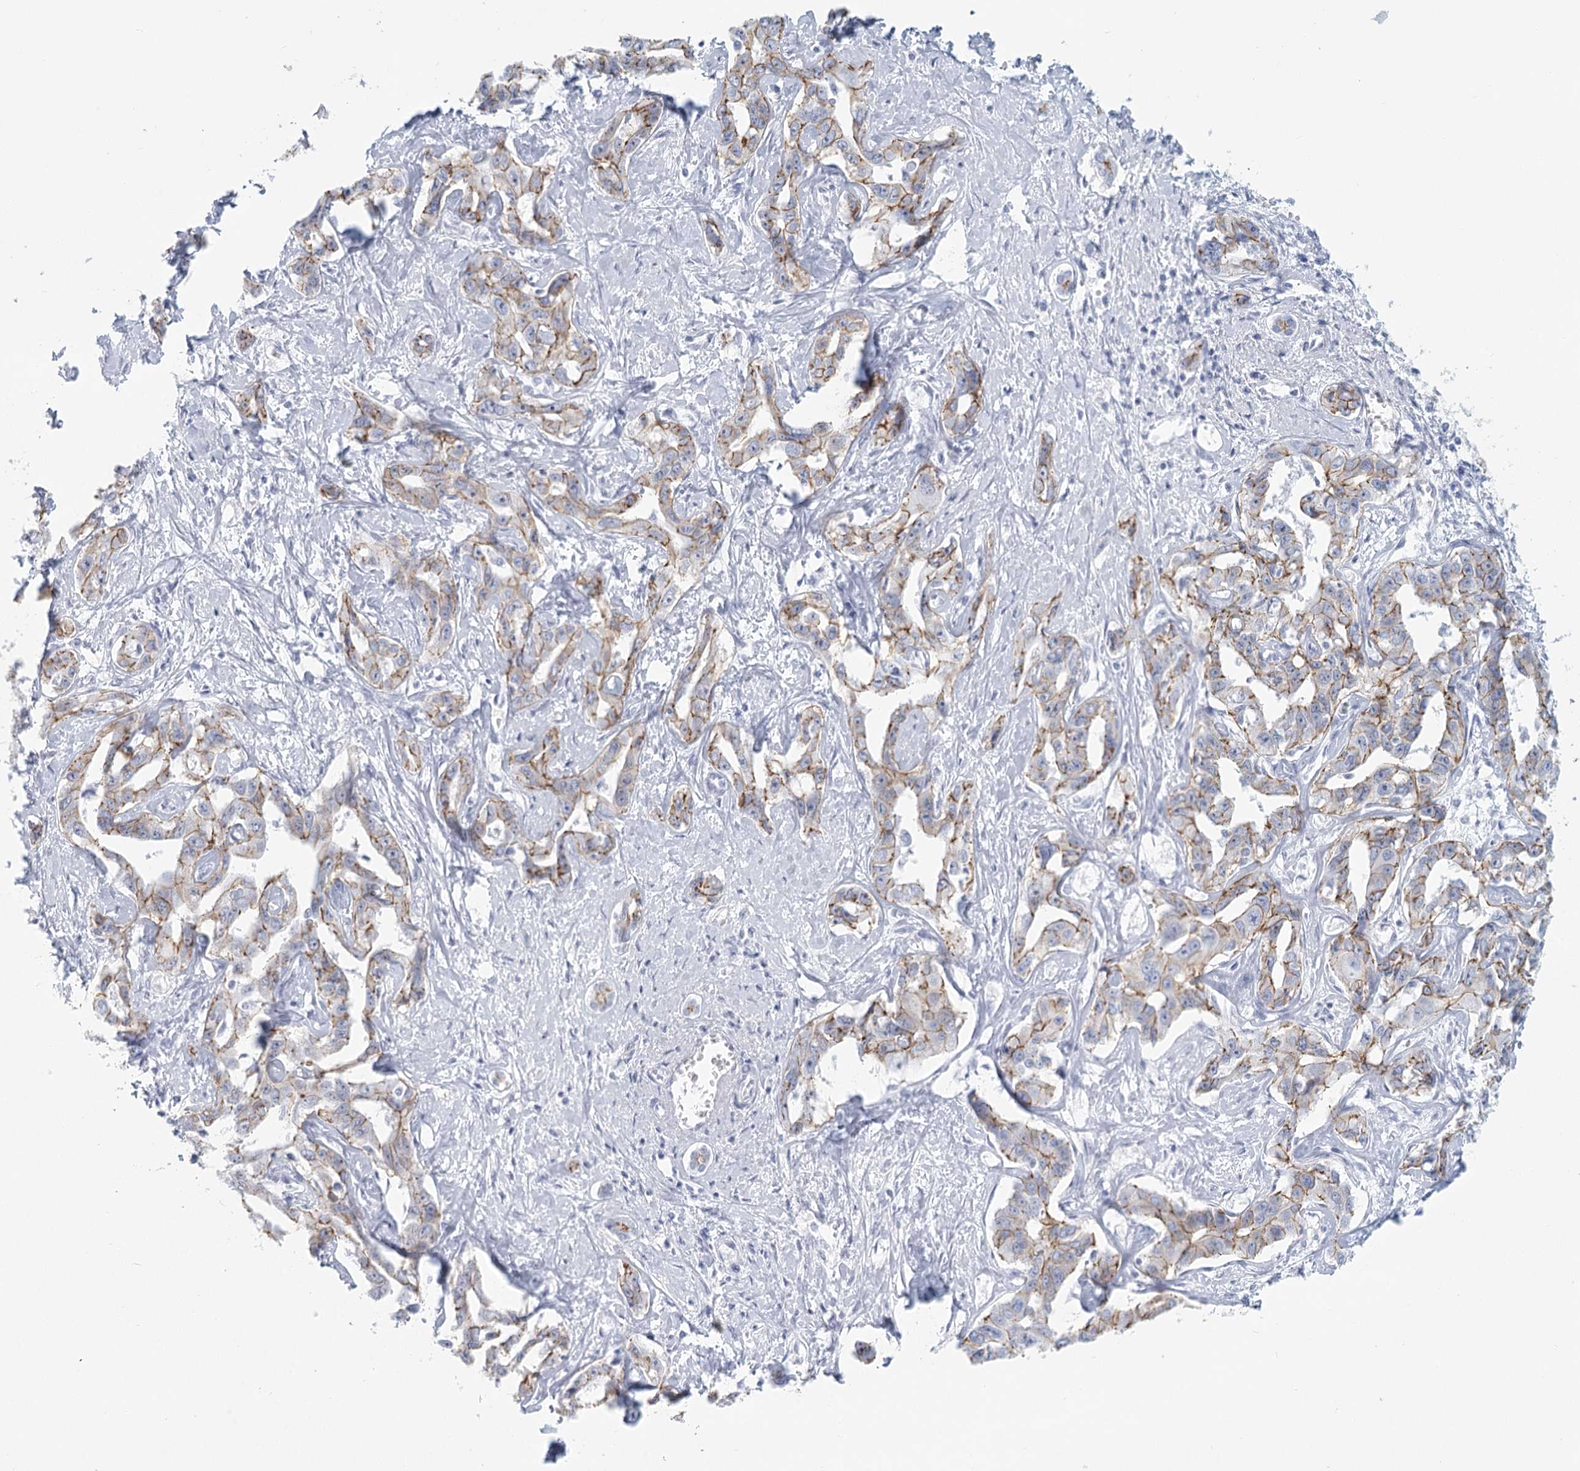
{"staining": {"intensity": "moderate", "quantity": "25%-75%", "location": "cytoplasmic/membranous"}, "tissue": "liver cancer", "cell_type": "Tumor cells", "image_type": "cancer", "snomed": [{"axis": "morphology", "description": "Cholangiocarcinoma"}, {"axis": "topography", "description": "Liver"}], "caption": "High-magnification brightfield microscopy of liver cancer (cholangiocarcinoma) stained with DAB (brown) and counterstained with hematoxylin (blue). tumor cells exhibit moderate cytoplasmic/membranous staining is present in approximately25%-75% of cells. The protein of interest is stained brown, and the nuclei are stained in blue (DAB IHC with brightfield microscopy, high magnification).", "gene": "WNT8B", "patient": {"sex": "male", "age": 59}}